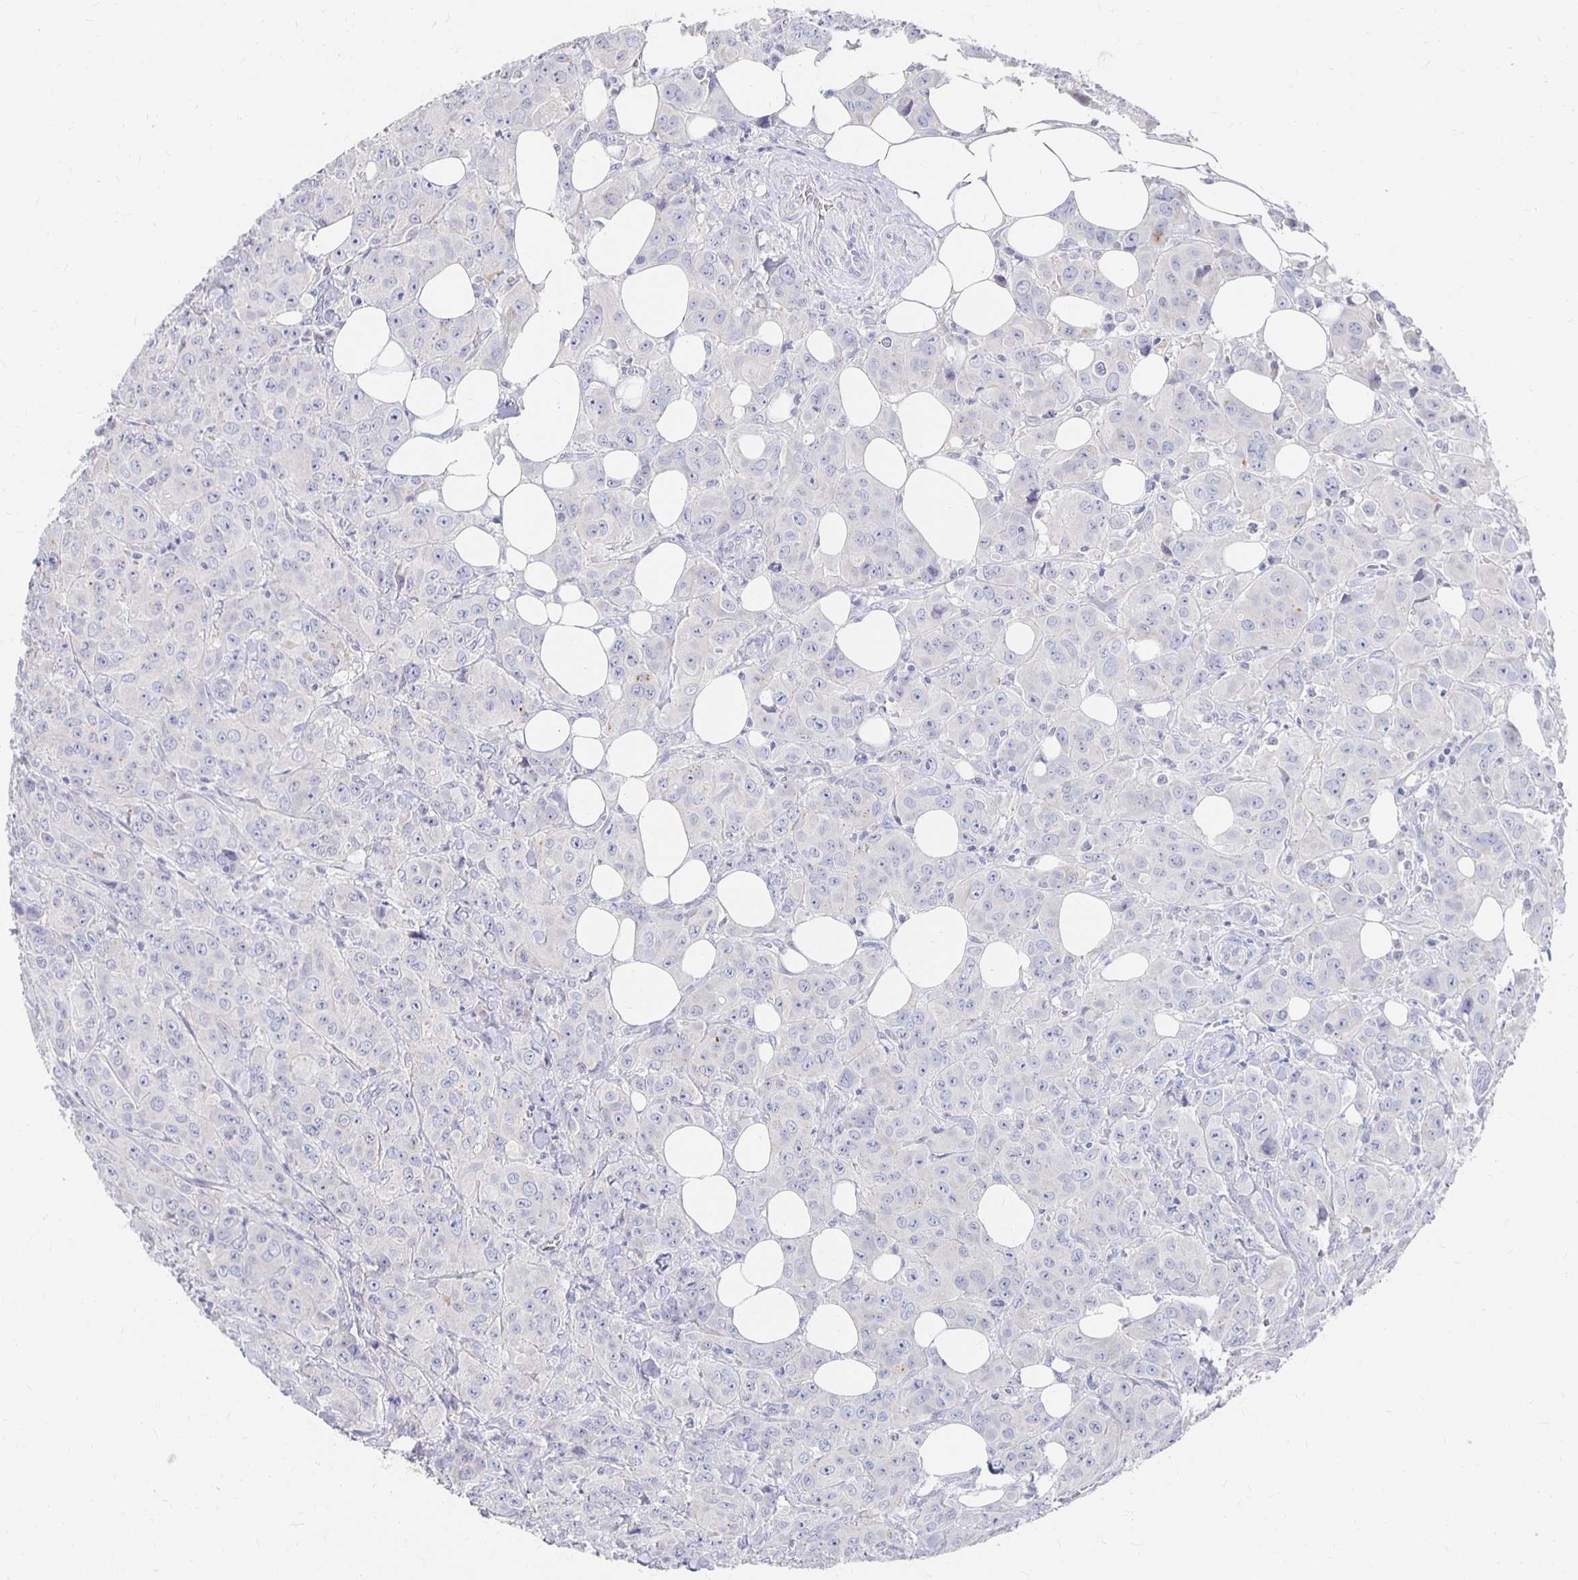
{"staining": {"intensity": "negative", "quantity": "none", "location": "none"}, "tissue": "breast cancer", "cell_type": "Tumor cells", "image_type": "cancer", "snomed": [{"axis": "morphology", "description": "Normal tissue, NOS"}, {"axis": "morphology", "description": "Duct carcinoma"}, {"axis": "topography", "description": "Breast"}], "caption": "Image shows no protein positivity in tumor cells of breast cancer (invasive ductal carcinoma) tissue.", "gene": "FKRP", "patient": {"sex": "female", "age": 43}}